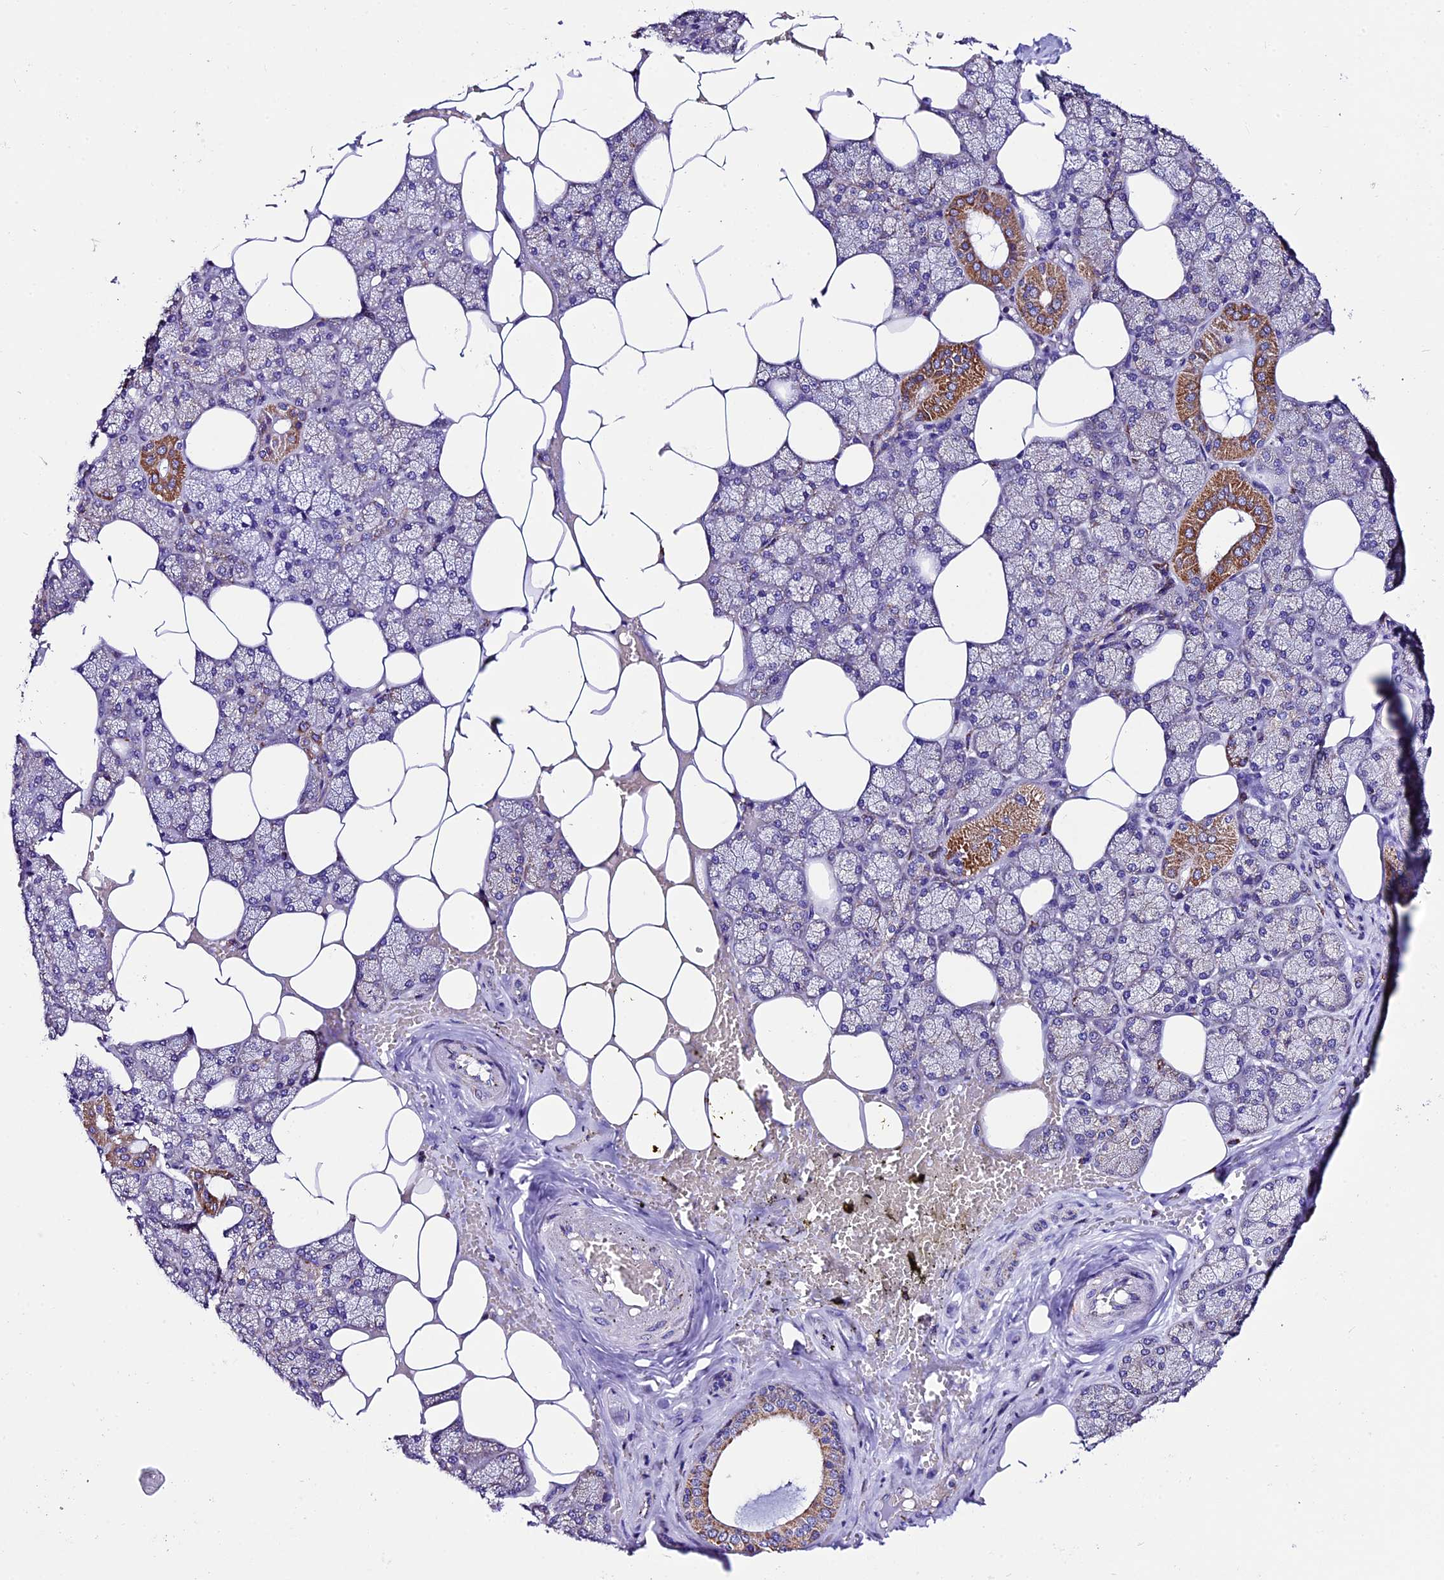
{"staining": {"intensity": "strong", "quantity": "25%-75%", "location": "cytoplasmic/membranous"}, "tissue": "salivary gland", "cell_type": "Glandular cells", "image_type": "normal", "snomed": [{"axis": "morphology", "description": "Normal tissue, NOS"}, {"axis": "topography", "description": "Salivary gland"}], "caption": "High-power microscopy captured an immunohistochemistry image of normal salivary gland, revealing strong cytoplasmic/membranous expression in approximately 25%-75% of glandular cells. (IHC, brightfield microscopy, high magnification).", "gene": "DCAF5", "patient": {"sex": "male", "age": 62}}